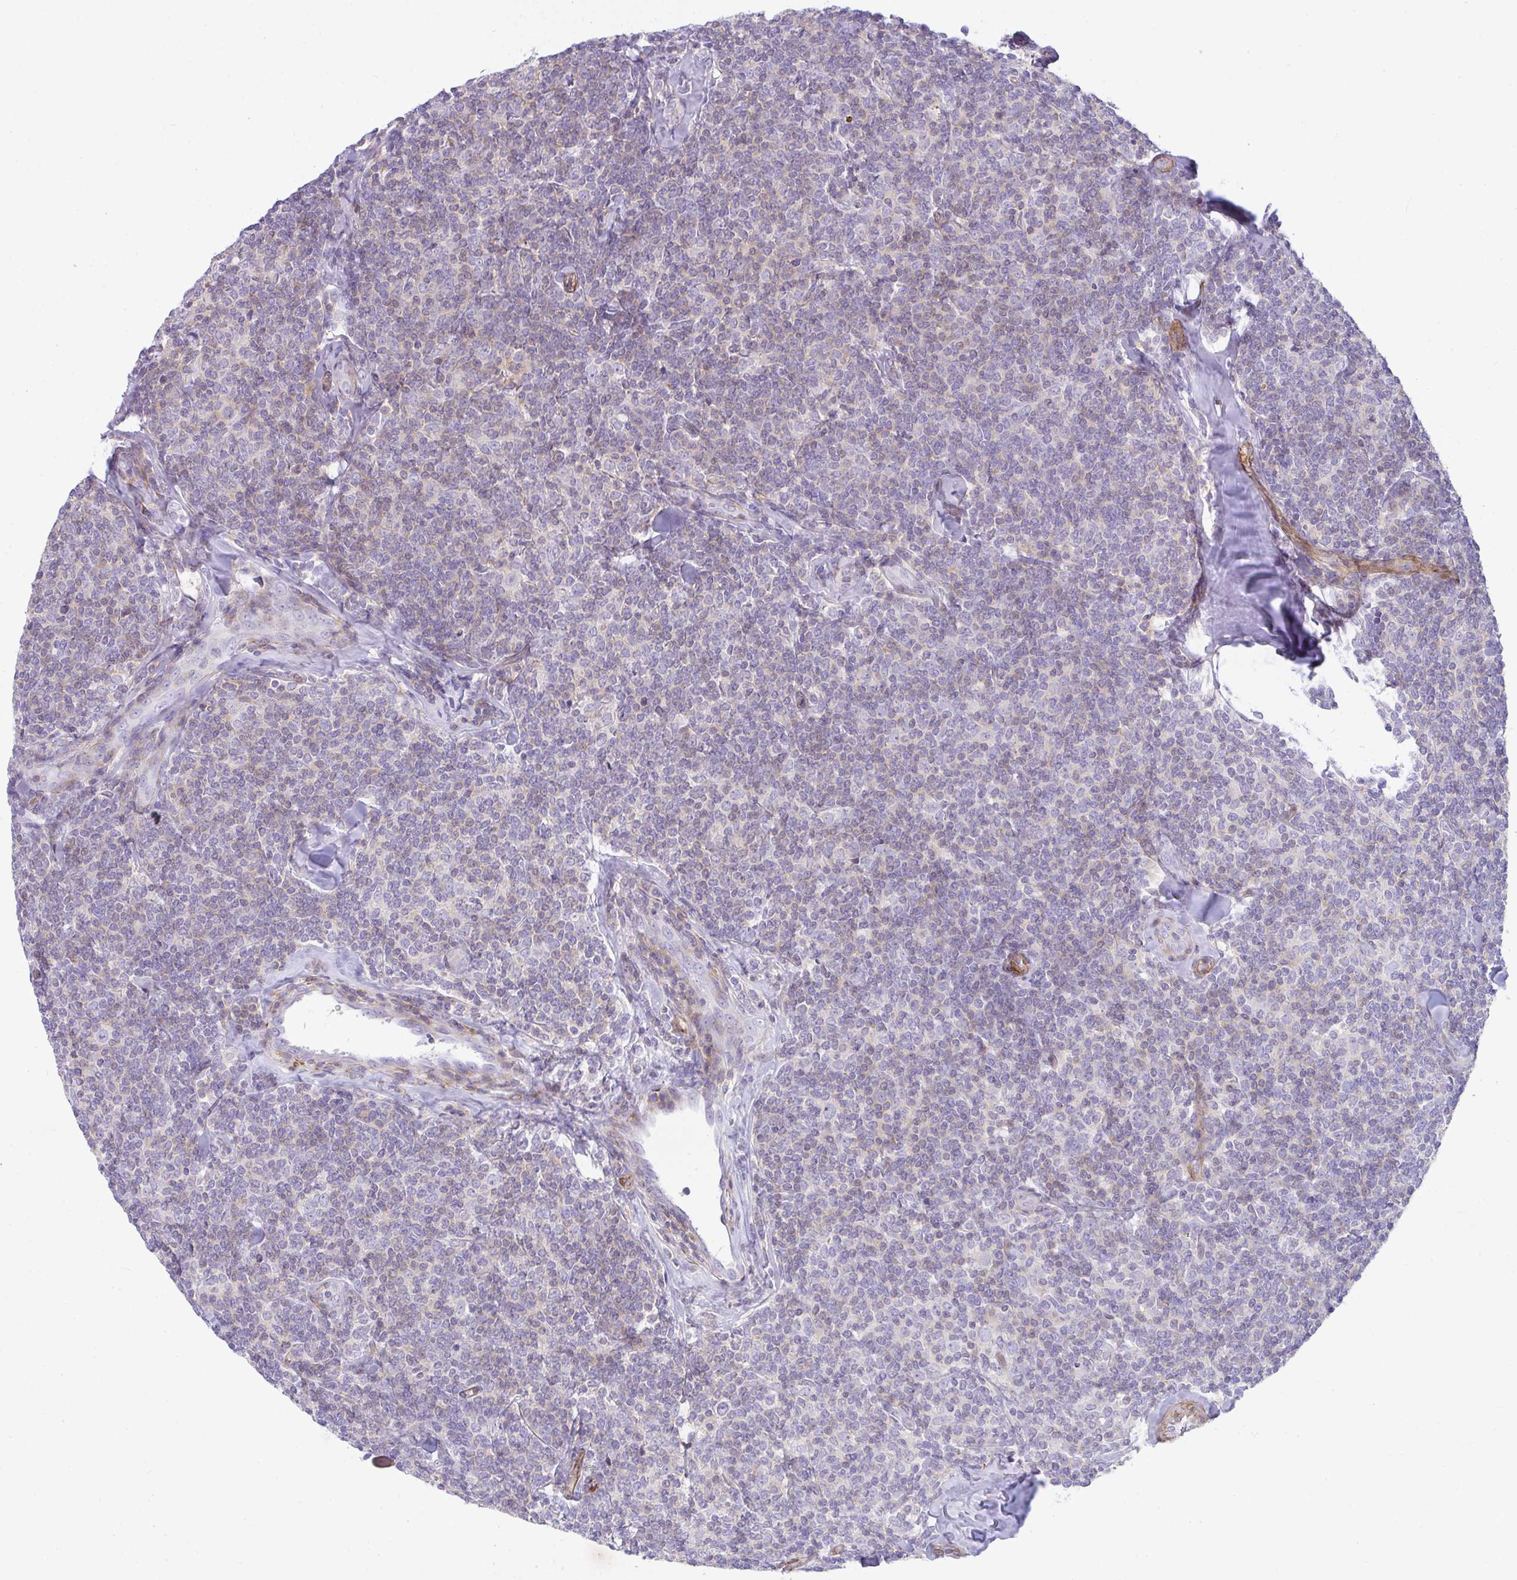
{"staining": {"intensity": "negative", "quantity": "none", "location": "none"}, "tissue": "lymphoma", "cell_type": "Tumor cells", "image_type": "cancer", "snomed": [{"axis": "morphology", "description": "Malignant lymphoma, non-Hodgkin's type, Low grade"}, {"axis": "topography", "description": "Lymph node"}], "caption": "High power microscopy image of an immunohistochemistry photomicrograph of lymphoma, revealing no significant staining in tumor cells.", "gene": "CDRT15", "patient": {"sex": "female", "age": 56}}